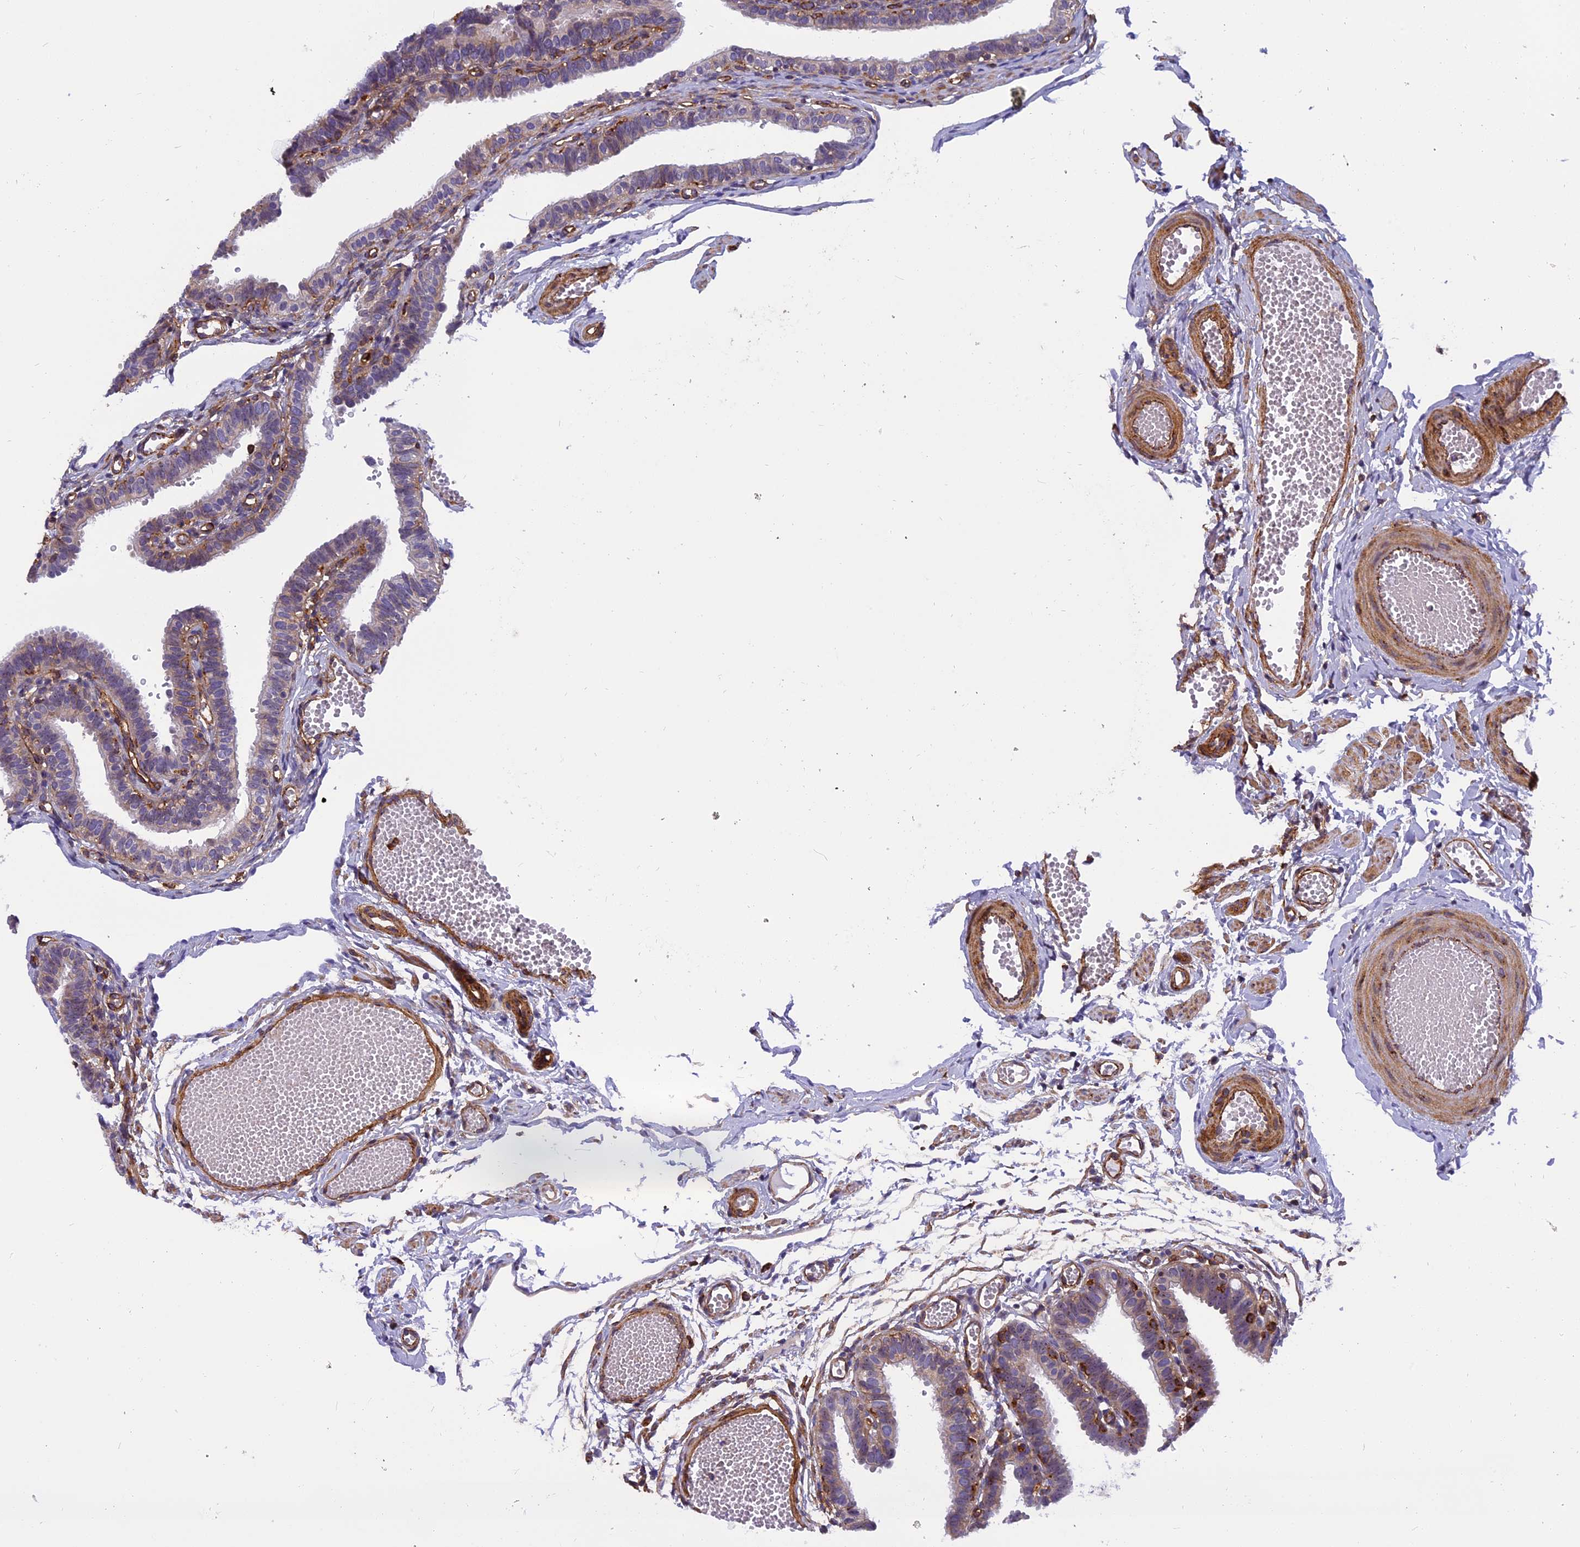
{"staining": {"intensity": "weak", "quantity": "25%-75%", "location": "cytoplasmic/membranous"}, "tissue": "fallopian tube", "cell_type": "Glandular cells", "image_type": "normal", "snomed": [{"axis": "morphology", "description": "Normal tissue, NOS"}, {"axis": "topography", "description": "Fallopian tube"}, {"axis": "topography", "description": "Placenta"}], "caption": "DAB (3,3'-diaminobenzidine) immunohistochemical staining of normal human fallopian tube demonstrates weak cytoplasmic/membranous protein staining in approximately 25%-75% of glandular cells.", "gene": "EHBP1L1", "patient": {"sex": "female", "age": 34}}